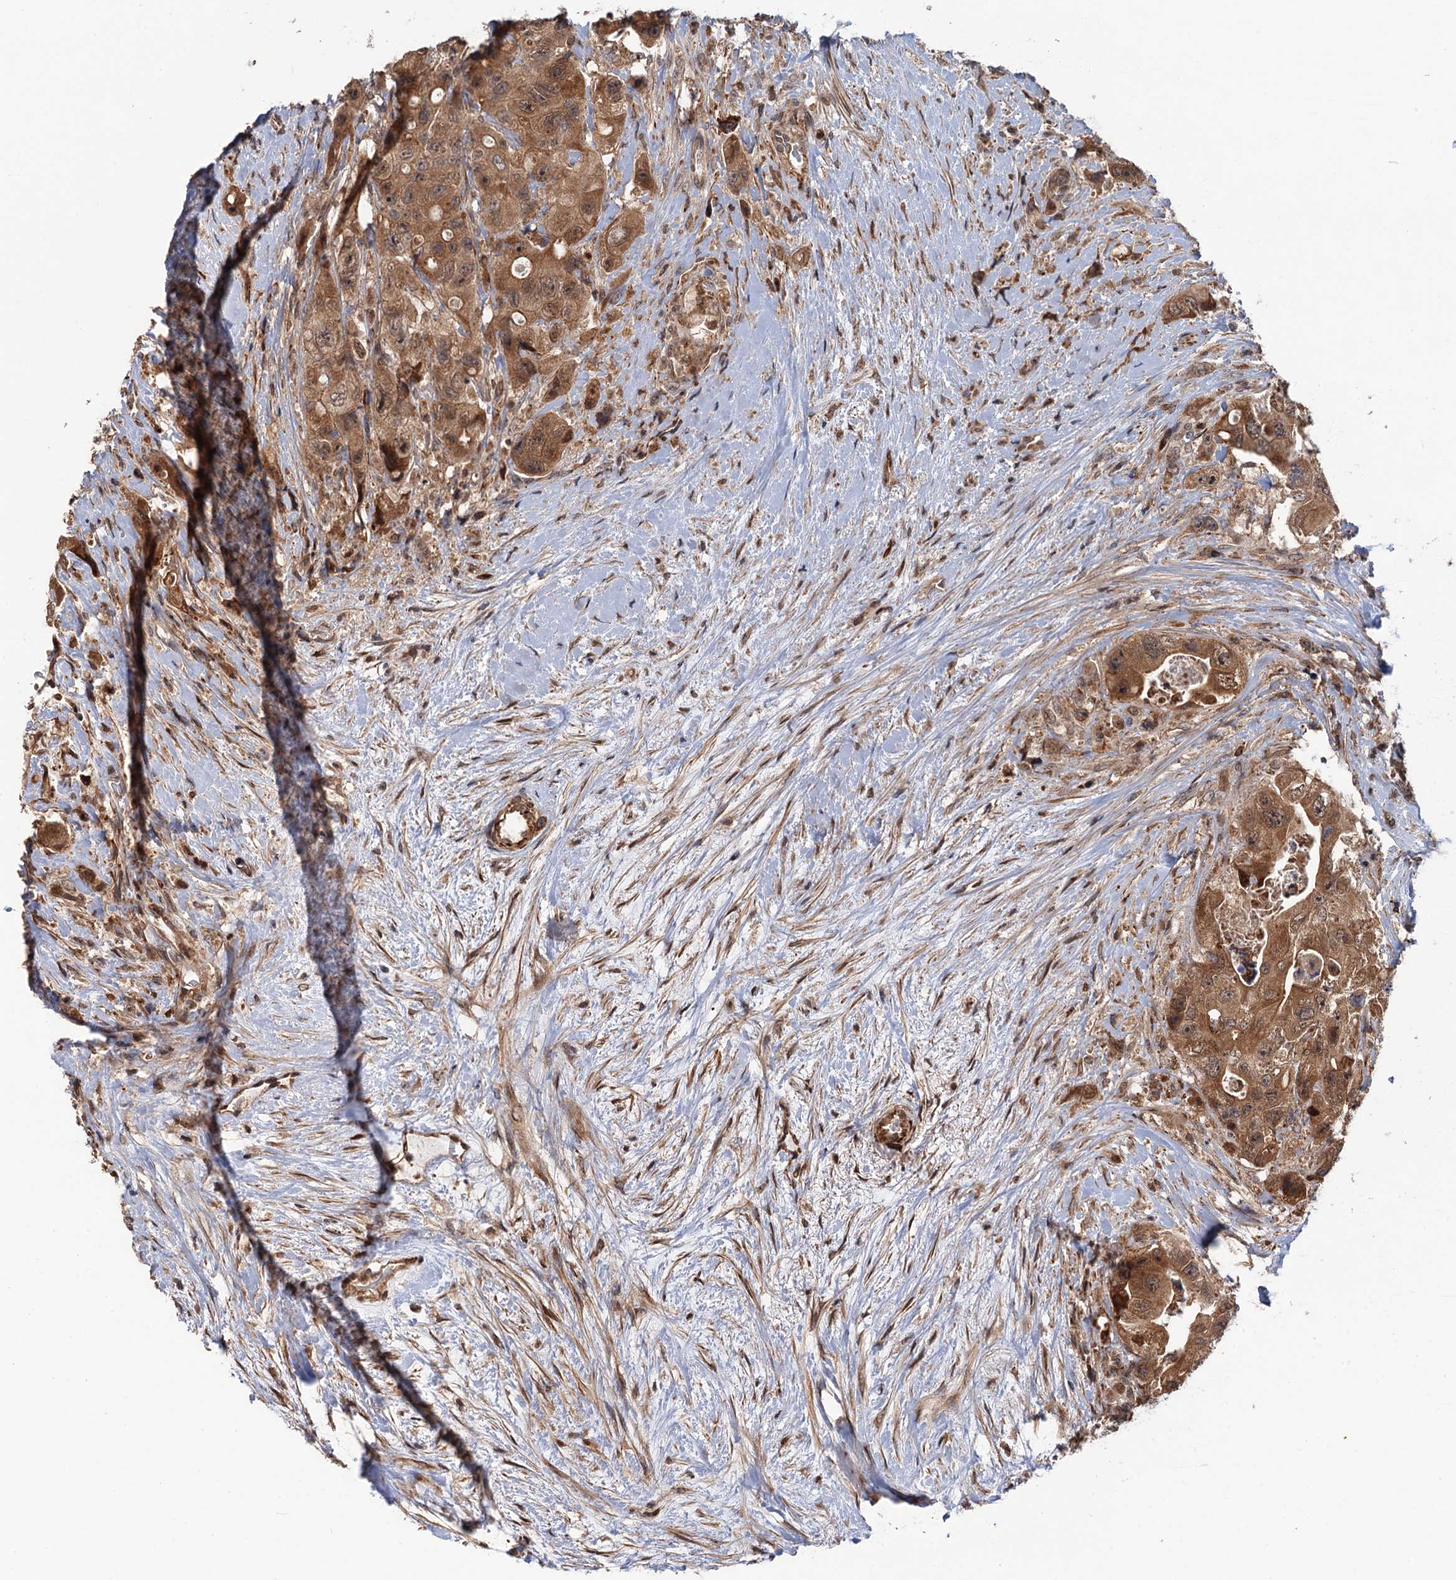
{"staining": {"intensity": "moderate", "quantity": ">75%", "location": "cytoplasmic/membranous,nuclear"}, "tissue": "colorectal cancer", "cell_type": "Tumor cells", "image_type": "cancer", "snomed": [{"axis": "morphology", "description": "Adenocarcinoma, NOS"}, {"axis": "topography", "description": "Colon"}], "caption": "DAB immunohistochemical staining of adenocarcinoma (colorectal) displays moderate cytoplasmic/membranous and nuclear protein staining in approximately >75% of tumor cells.", "gene": "FSIP1", "patient": {"sex": "female", "age": 46}}